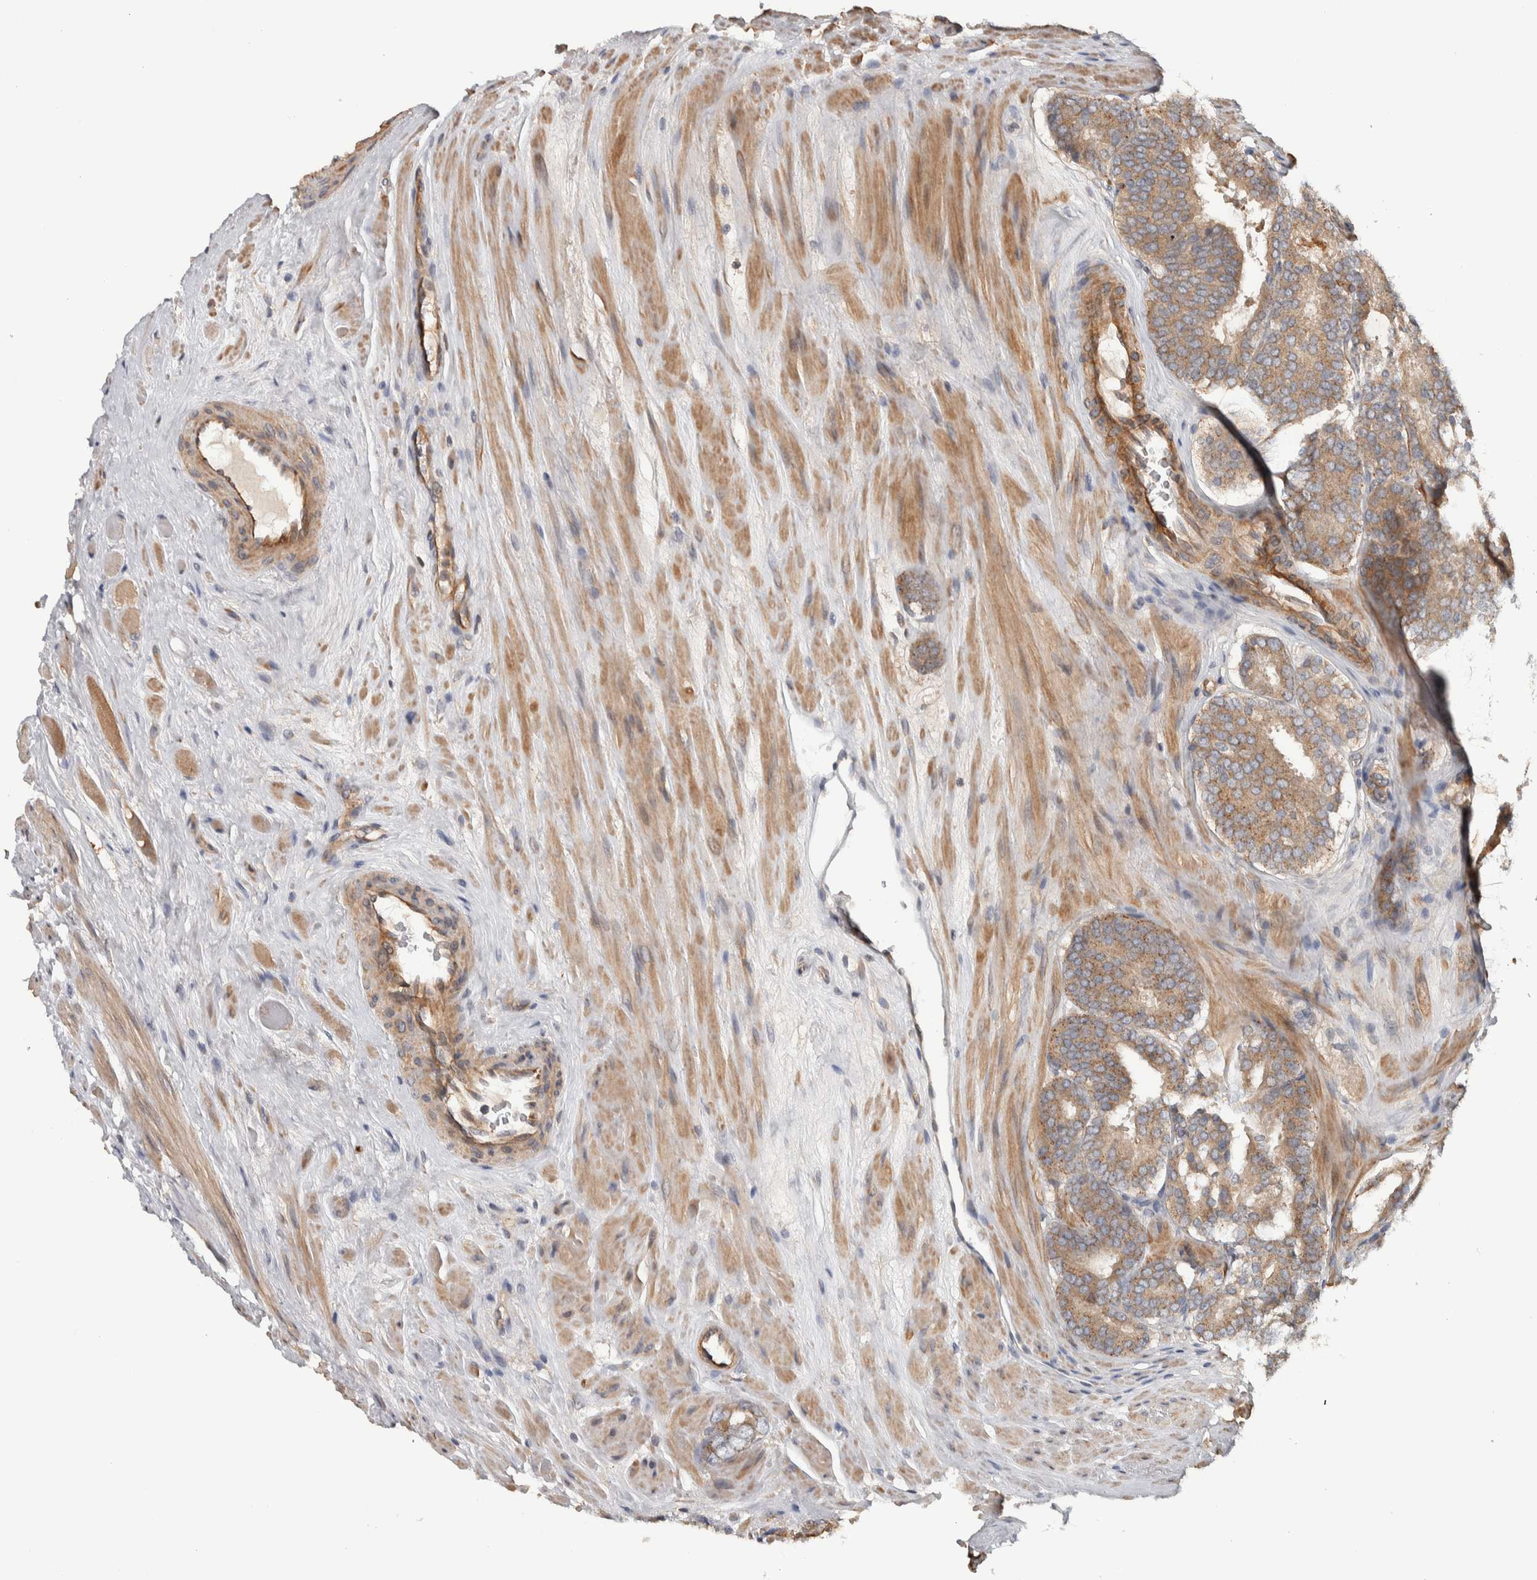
{"staining": {"intensity": "moderate", "quantity": ">75%", "location": "cytoplasmic/membranous"}, "tissue": "prostate cancer", "cell_type": "Tumor cells", "image_type": "cancer", "snomed": [{"axis": "morphology", "description": "Adenocarcinoma, Low grade"}, {"axis": "topography", "description": "Prostate"}], "caption": "A photomicrograph showing moderate cytoplasmic/membranous positivity in approximately >75% of tumor cells in prostate cancer, as visualized by brown immunohistochemical staining.", "gene": "CHMP4C", "patient": {"sex": "male", "age": 69}}